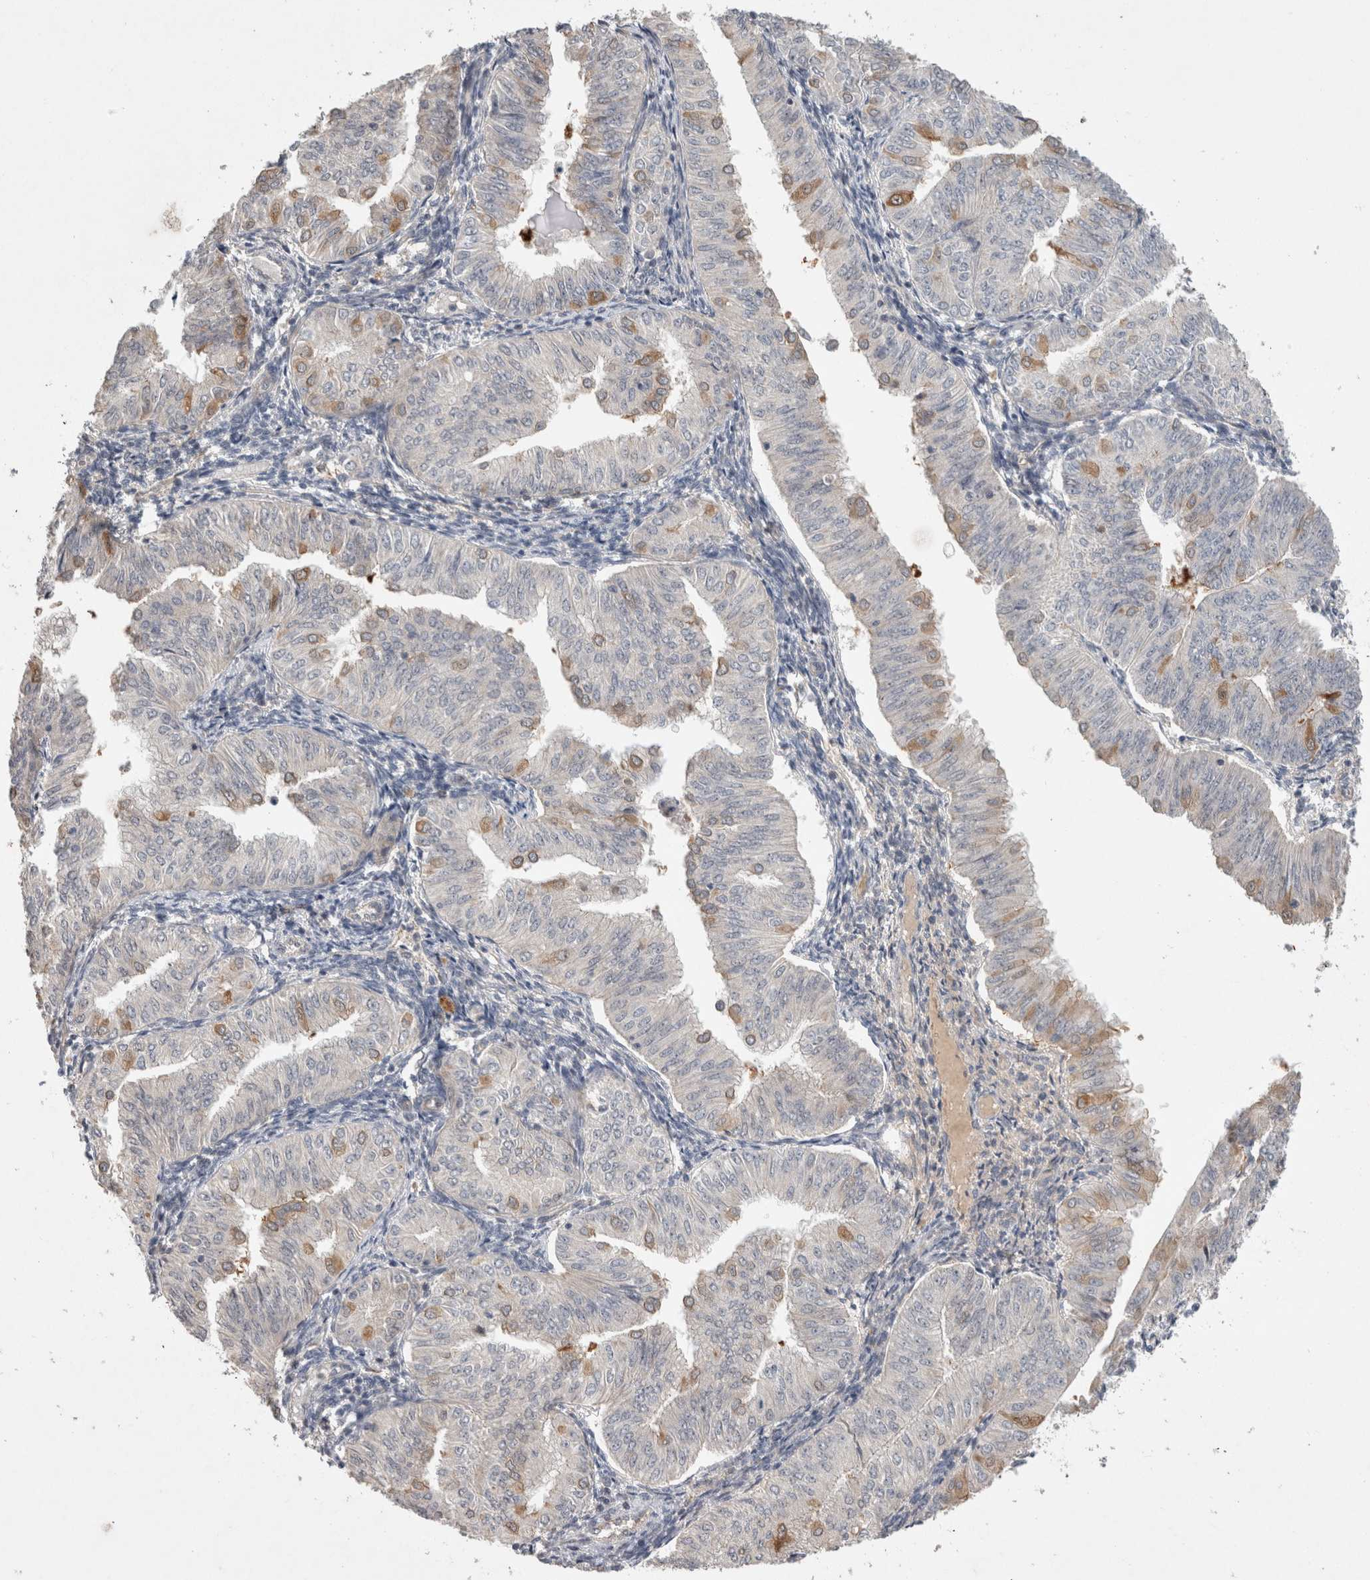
{"staining": {"intensity": "moderate", "quantity": "<25%", "location": "cytoplasmic/membranous"}, "tissue": "endometrial cancer", "cell_type": "Tumor cells", "image_type": "cancer", "snomed": [{"axis": "morphology", "description": "Normal tissue, NOS"}, {"axis": "morphology", "description": "Adenocarcinoma, NOS"}, {"axis": "topography", "description": "Endometrium"}], "caption": "IHC photomicrograph of adenocarcinoma (endometrial) stained for a protein (brown), which displays low levels of moderate cytoplasmic/membranous expression in approximately <25% of tumor cells.", "gene": "CERS3", "patient": {"sex": "female", "age": 53}}